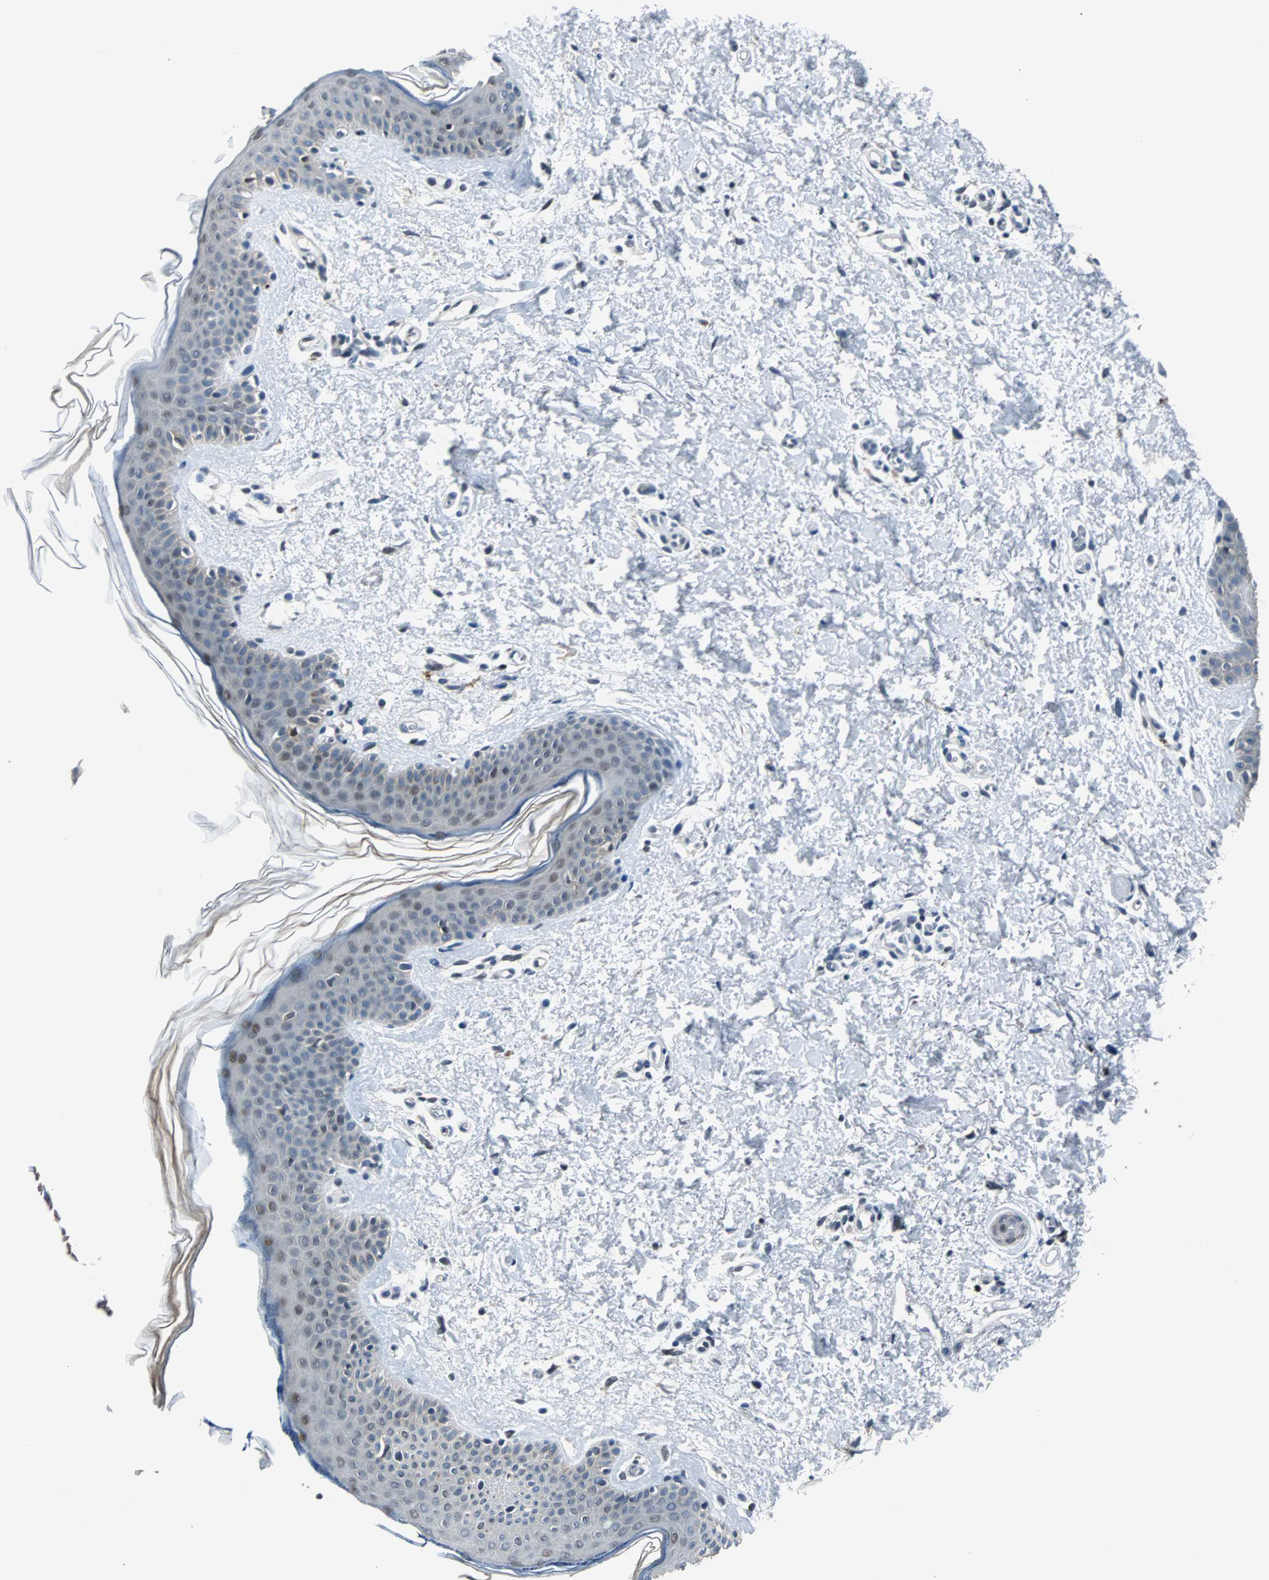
{"staining": {"intensity": "negative", "quantity": "none", "location": "none"}, "tissue": "skin", "cell_type": "Fibroblasts", "image_type": "normal", "snomed": [{"axis": "morphology", "description": "Normal tissue, NOS"}, {"axis": "topography", "description": "Skin"}], "caption": "IHC of unremarkable skin demonstrates no expression in fibroblasts.", "gene": "USP28", "patient": {"sex": "female", "age": 56}}